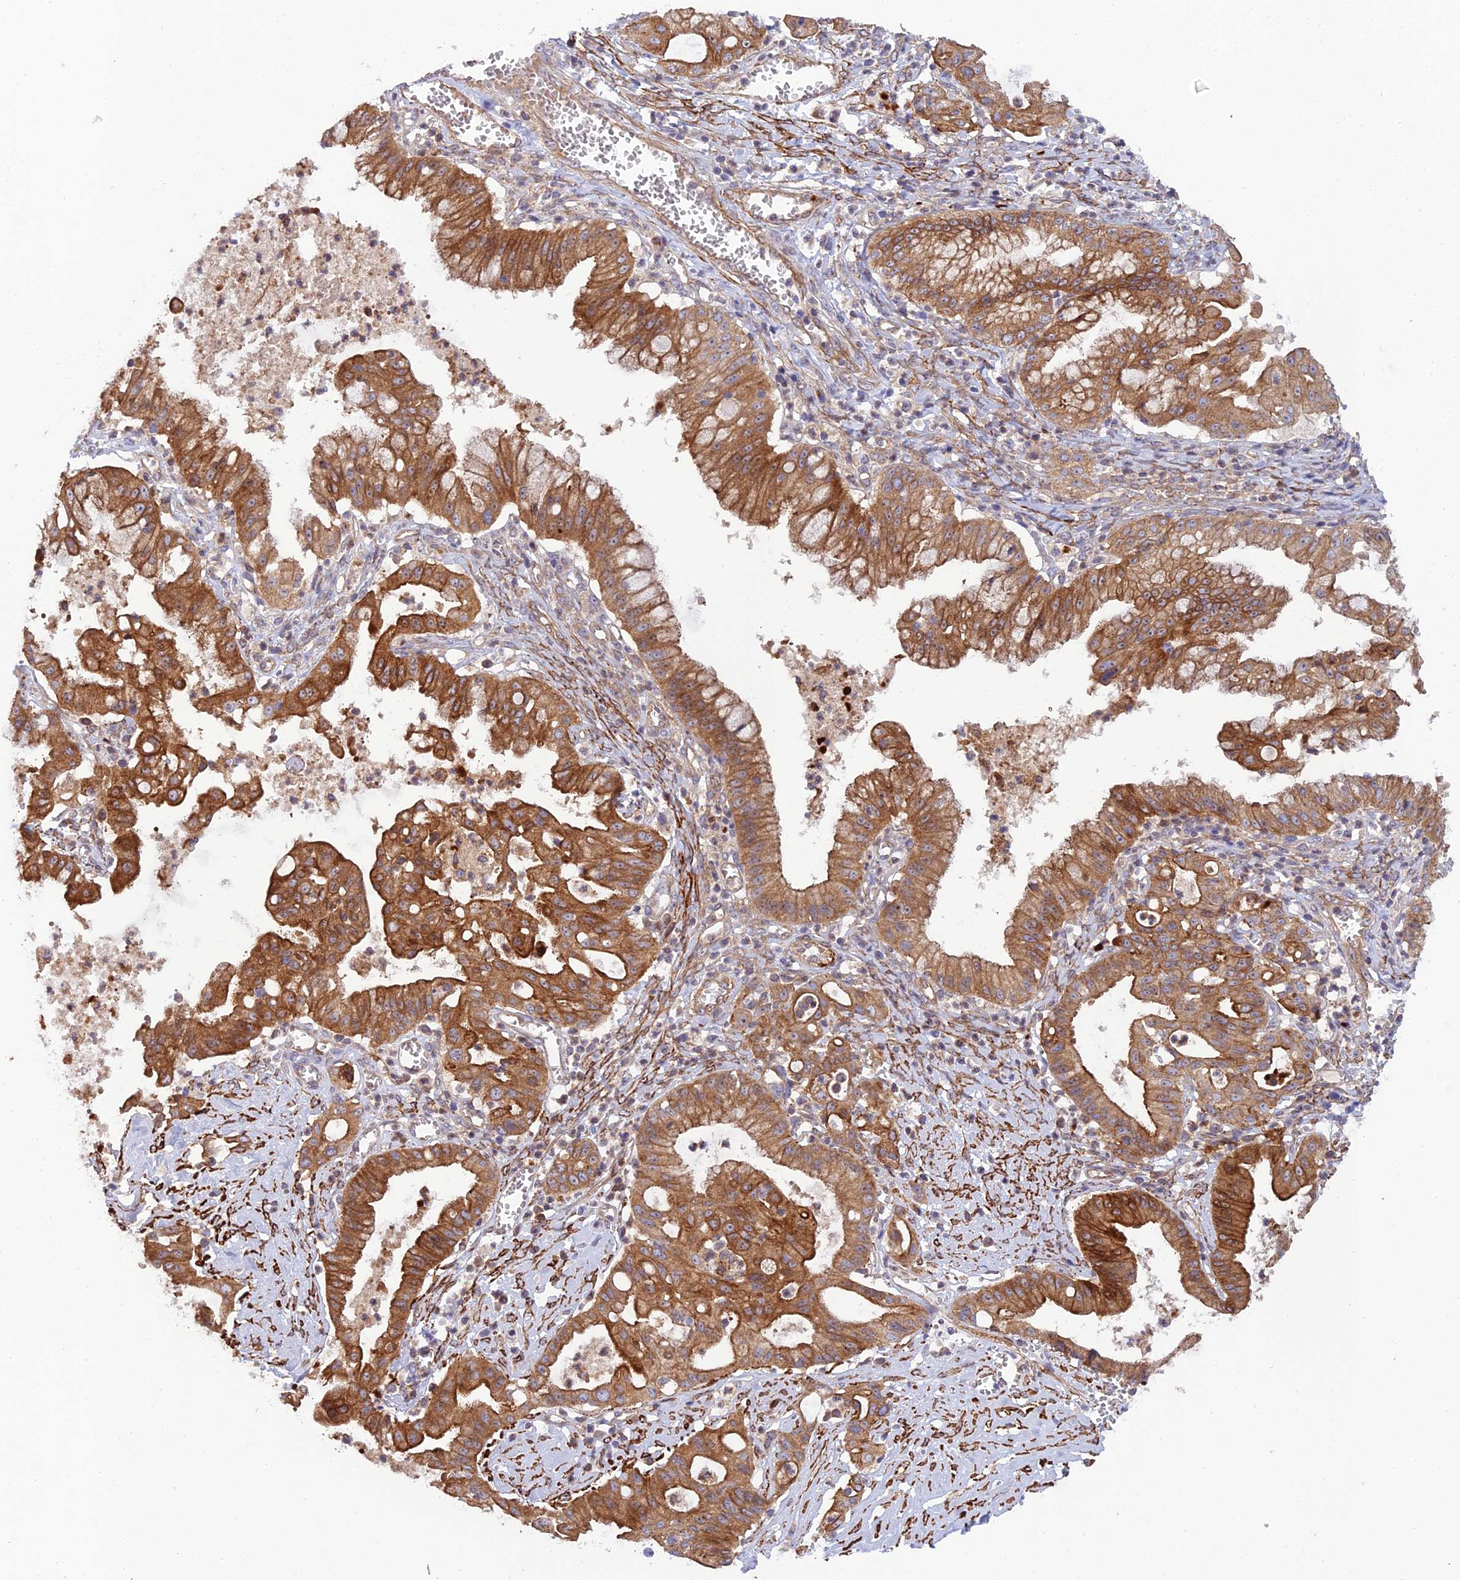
{"staining": {"intensity": "strong", "quantity": ">75%", "location": "cytoplasmic/membranous"}, "tissue": "ovarian cancer", "cell_type": "Tumor cells", "image_type": "cancer", "snomed": [{"axis": "morphology", "description": "Cystadenocarcinoma, mucinous, NOS"}, {"axis": "topography", "description": "Ovary"}], "caption": "Immunohistochemistry micrograph of neoplastic tissue: ovarian cancer (mucinous cystadenocarcinoma) stained using immunohistochemistry reveals high levels of strong protein expression localized specifically in the cytoplasmic/membranous of tumor cells, appearing as a cytoplasmic/membranous brown color.", "gene": "RALGAPA2", "patient": {"sex": "female", "age": 70}}